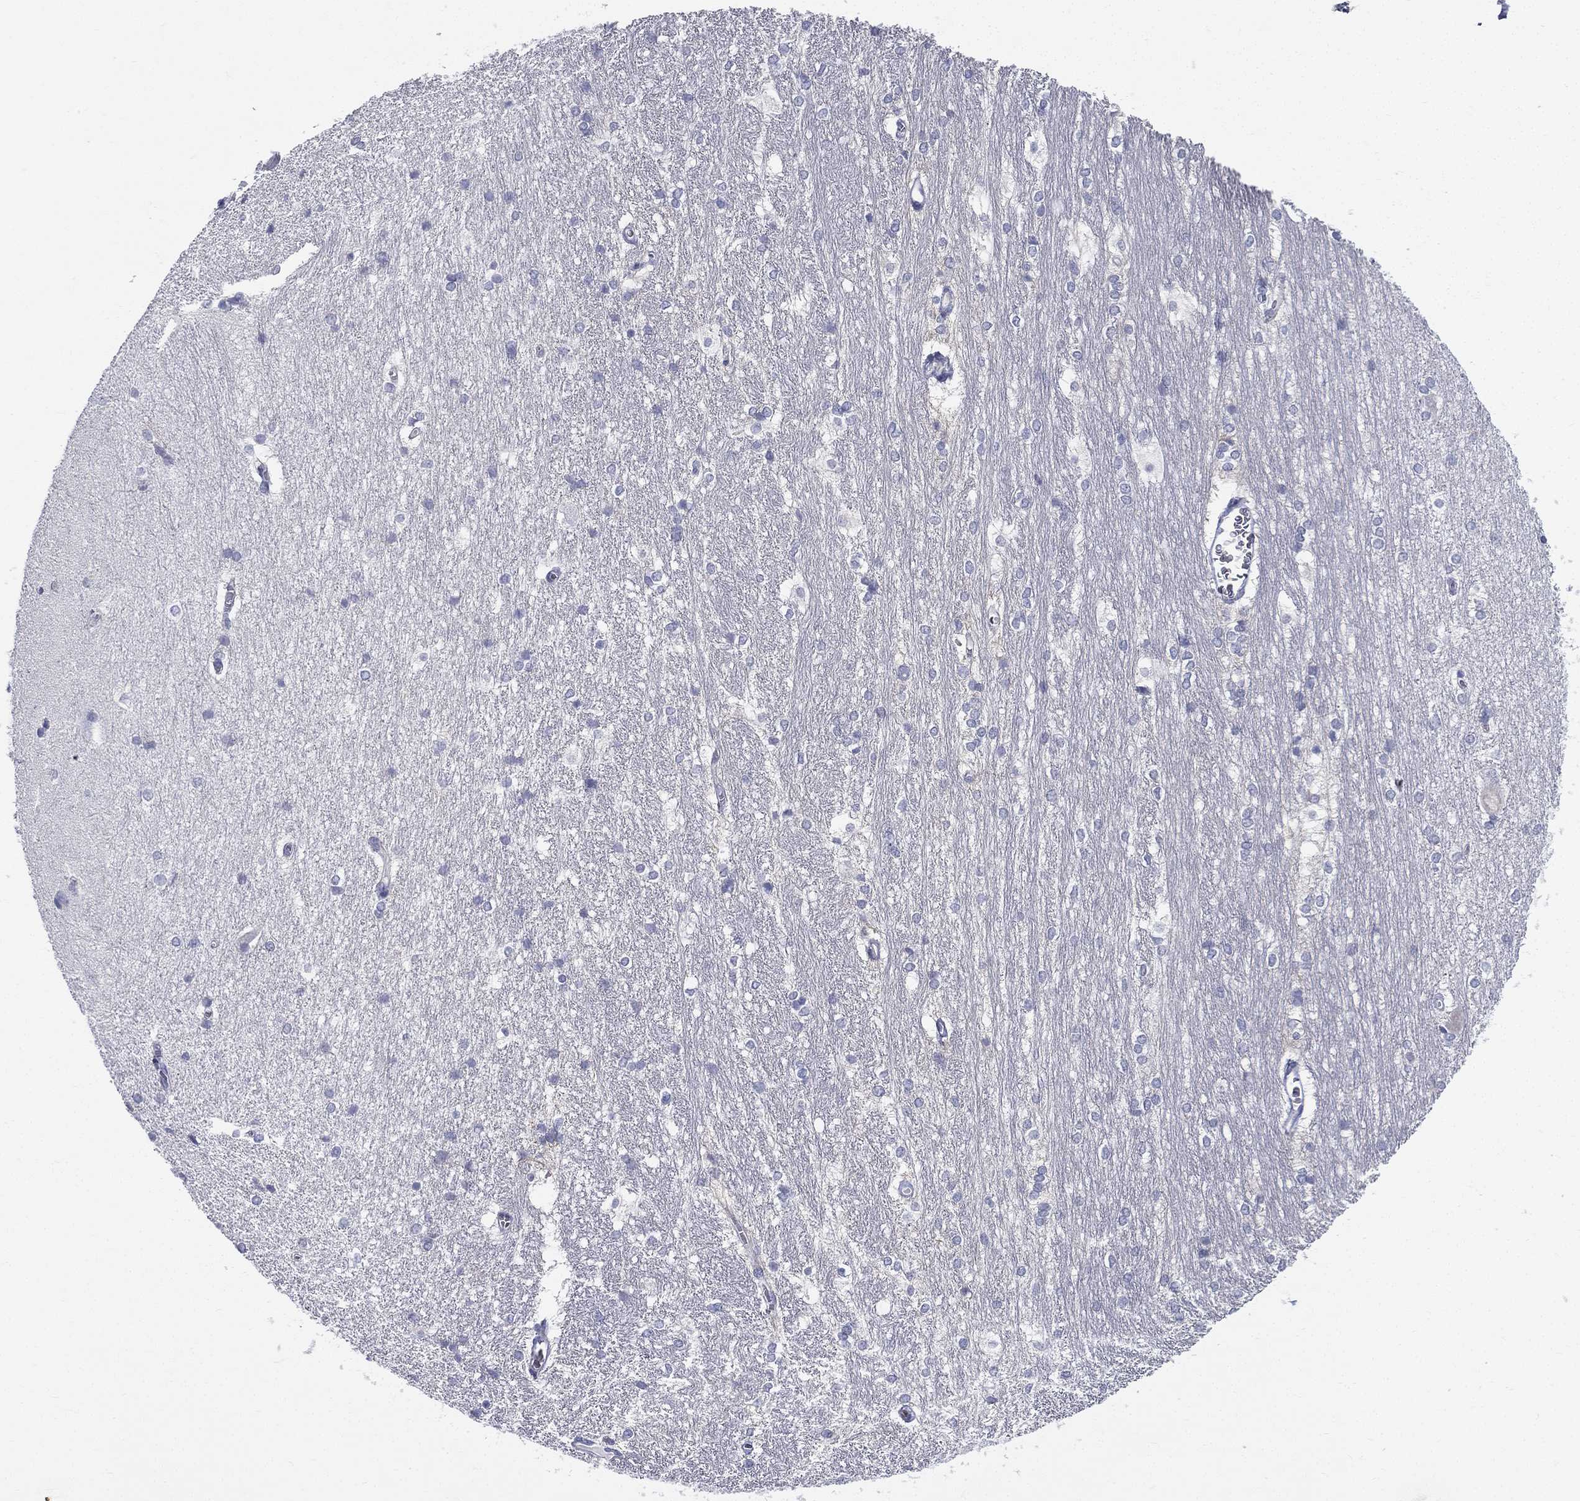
{"staining": {"intensity": "negative", "quantity": "none", "location": "none"}, "tissue": "hippocampus", "cell_type": "Glial cells", "image_type": "normal", "snomed": [{"axis": "morphology", "description": "Normal tissue, NOS"}, {"axis": "topography", "description": "Cerebral cortex"}, {"axis": "topography", "description": "Hippocampus"}], "caption": "IHC of normal human hippocampus displays no expression in glial cells. (DAB IHC with hematoxylin counter stain).", "gene": "DEFB121", "patient": {"sex": "female", "age": 19}}